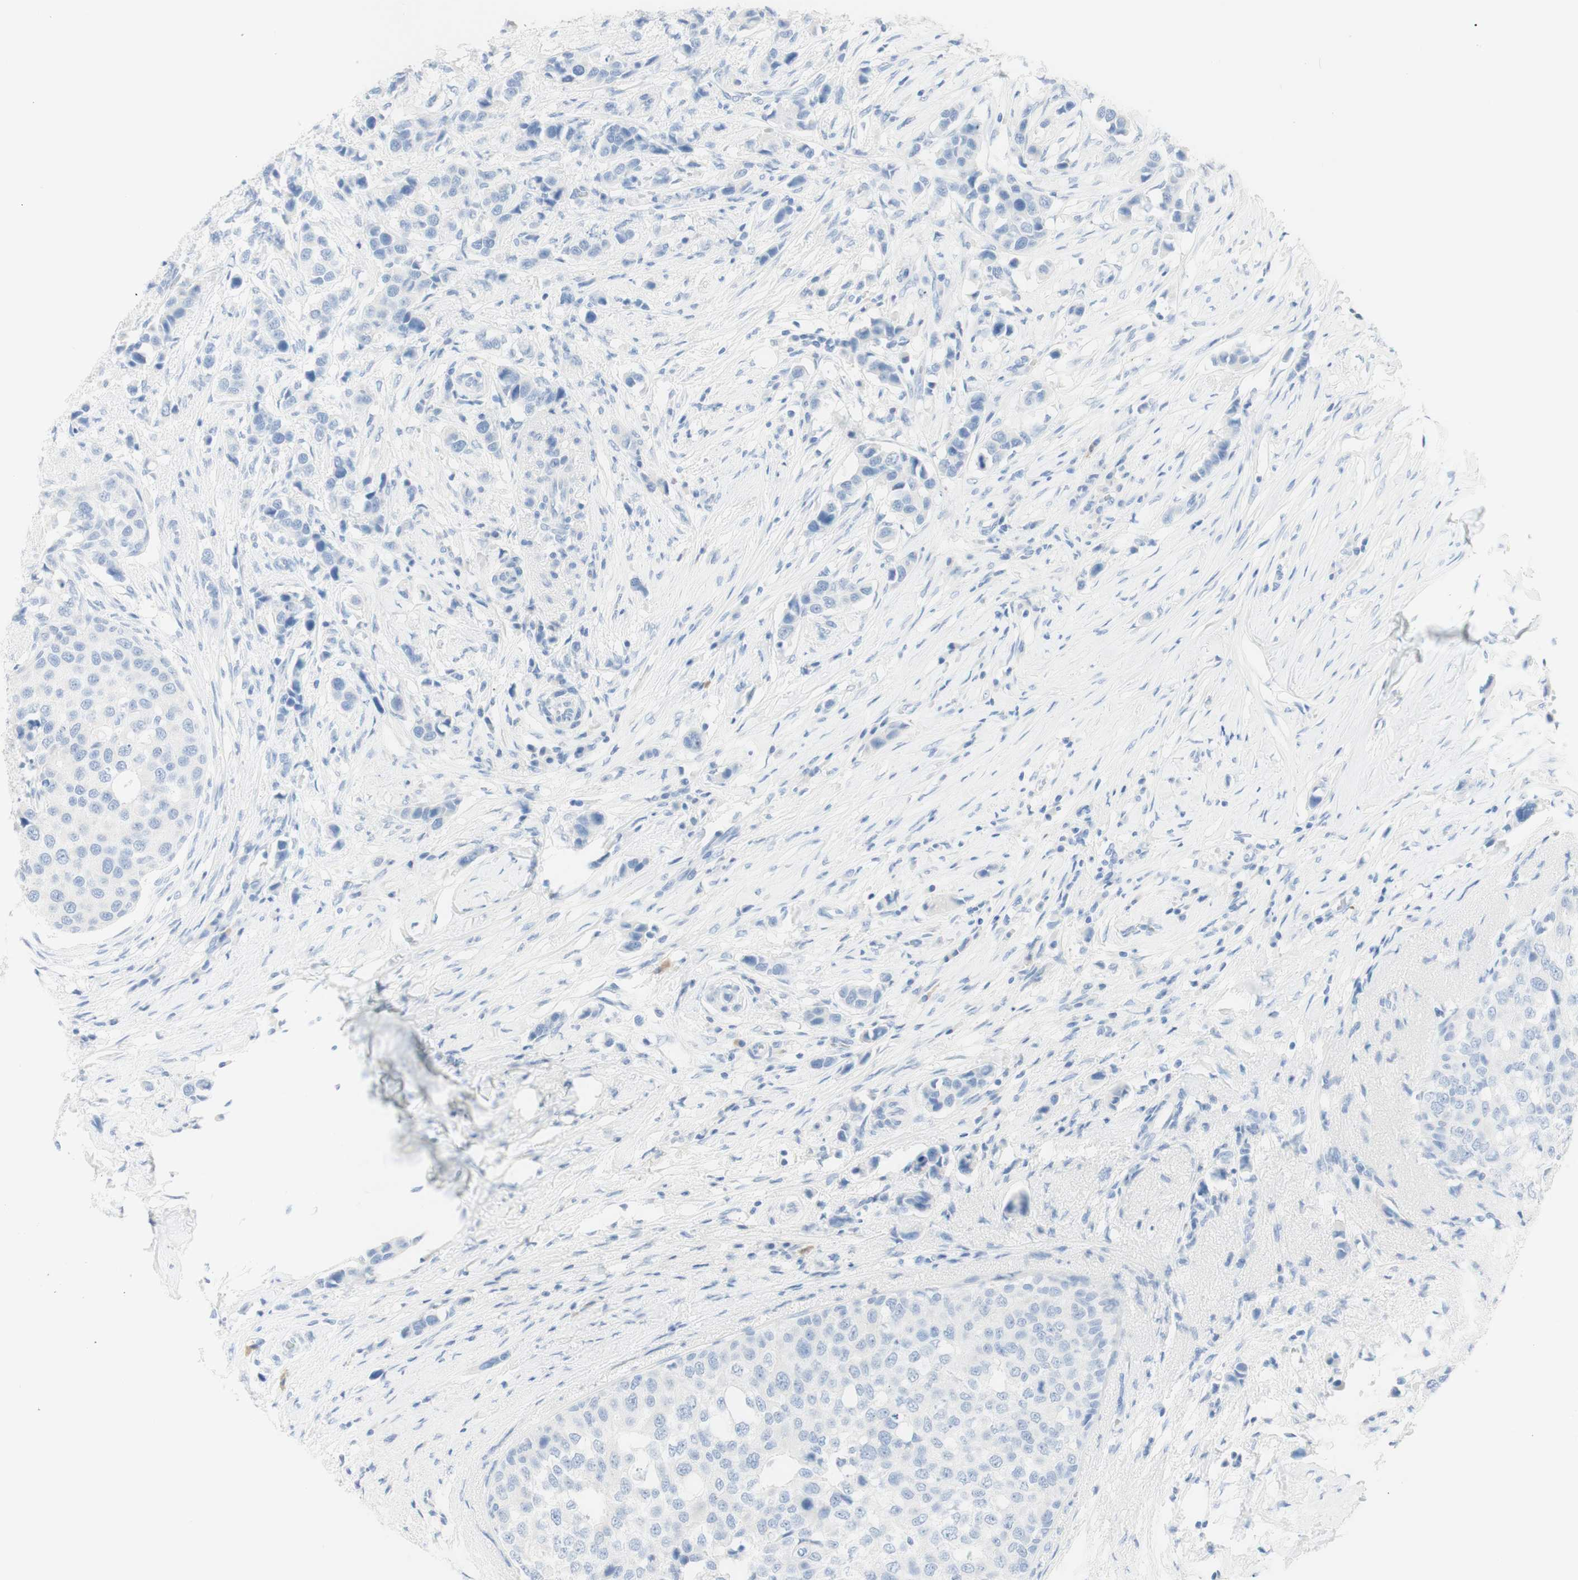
{"staining": {"intensity": "negative", "quantity": "none", "location": "none"}, "tissue": "breast cancer", "cell_type": "Tumor cells", "image_type": "cancer", "snomed": [{"axis": "morphology", "description": "Normal tissue, NOS"}, {"axis": "morphology", "description": "Duct carcinoma"}, {"axis": "topography", "description": "Breast"}], "caption": "Tumor cells show no significant positivity in breast cancer (intraductal carcinoma).", "gene": "TPO", "patient": {"sex": "female", "age": 50}}